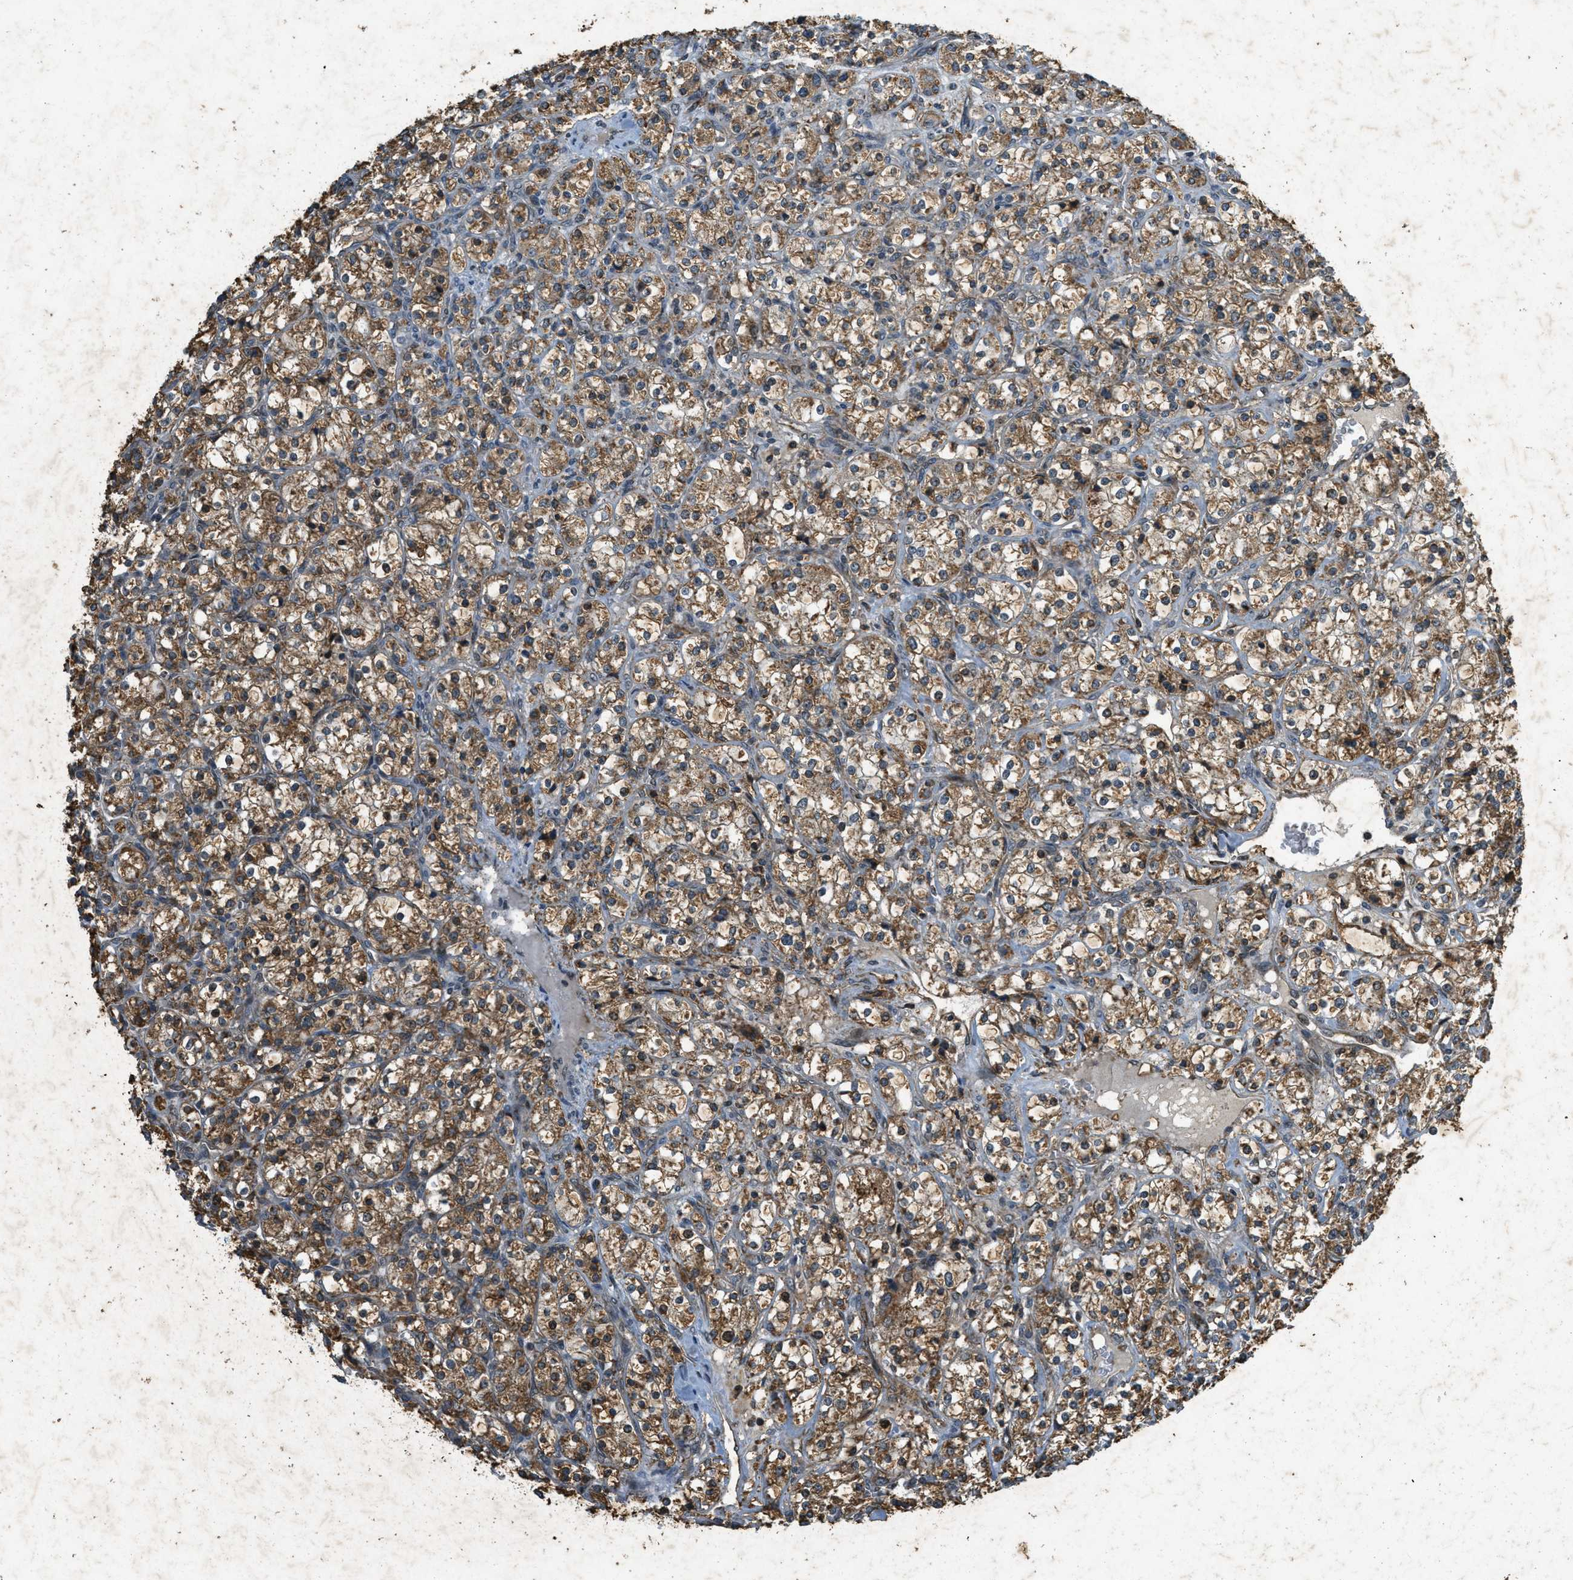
{"staining": {"intensity": "moderate", "quantity": ">75%", "location": "cytoplasmic/membranous"}, "tissue": "renal cancer", "cell_type": "Tumor cells", "image_type": "cancer", "snomed": [{"axis": "morphology", "description": "Adenocarcinoma, NOS"}, {"axis": "topography", "description": "Kidney"}], "caption": "Immunohistochemistry (IHC) (DAB (3,3'-diaminobenzidine)) staining of human renal cancer displays moderate cytoplasmic/membranous protein staining in approximately >75% of tumor cells.", "gene": "PPP1R15A", "patient": {"sex": "male", "age": 77}}